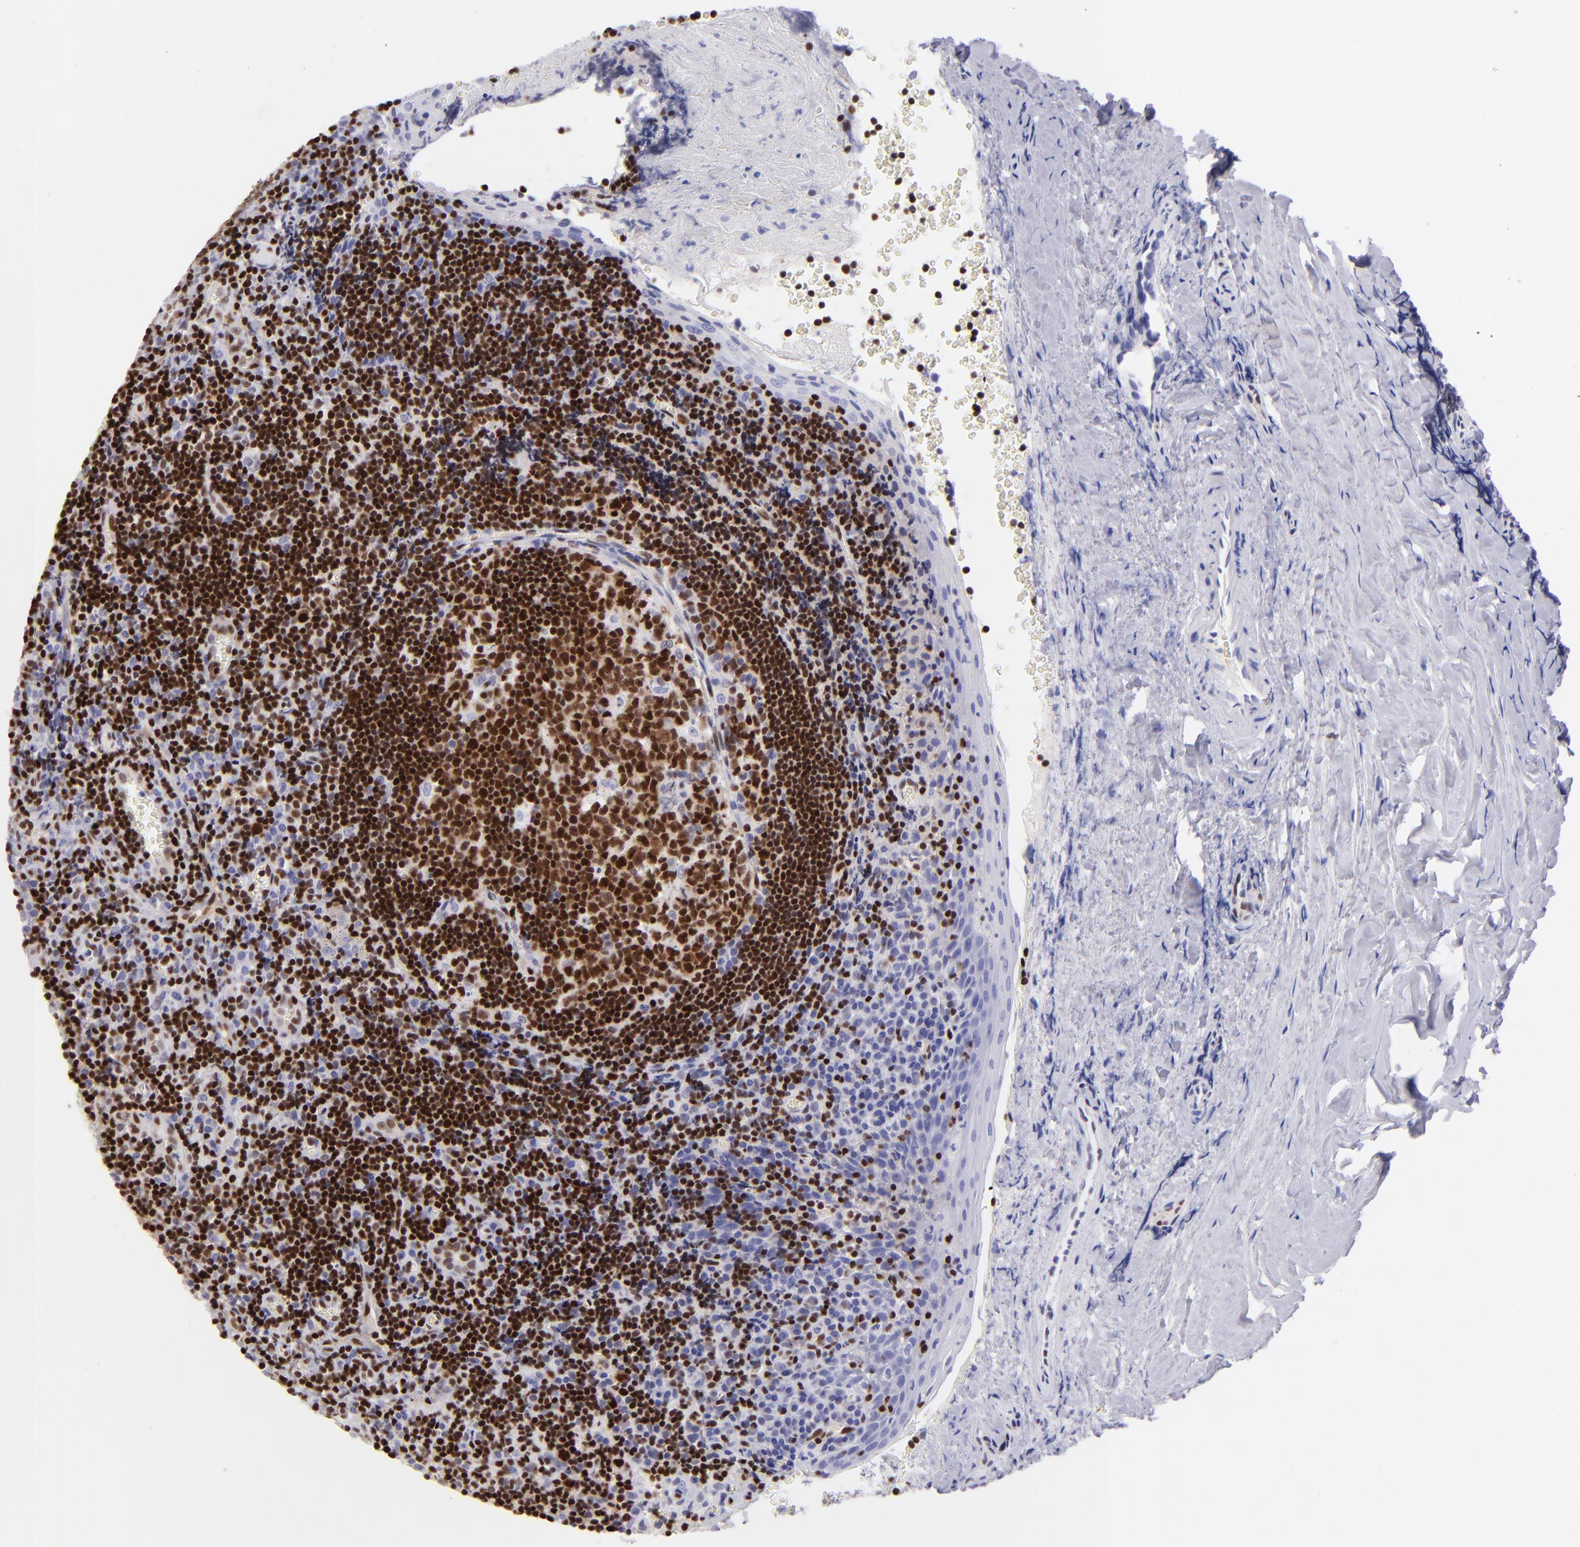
{"staining": {"intensity": "strong", "quantity": ">75%", "location": "nuclear"}, "tissue": "tonsil", "cell_type": "Germinal center cells", "image_type": "normal", "snomed": [{"axis": "morphology", "description": "Normal tissue, NOS"}, {"axis": "topography", "description": "Tonsil"}], "caption": "About >75% of germinal center cells in benign tonsil display strong nuclear protein staining as visualized by brown immunohistochemical staining.", "gene": "ETS1", "patient": {"sex": "male", "age": 20}}